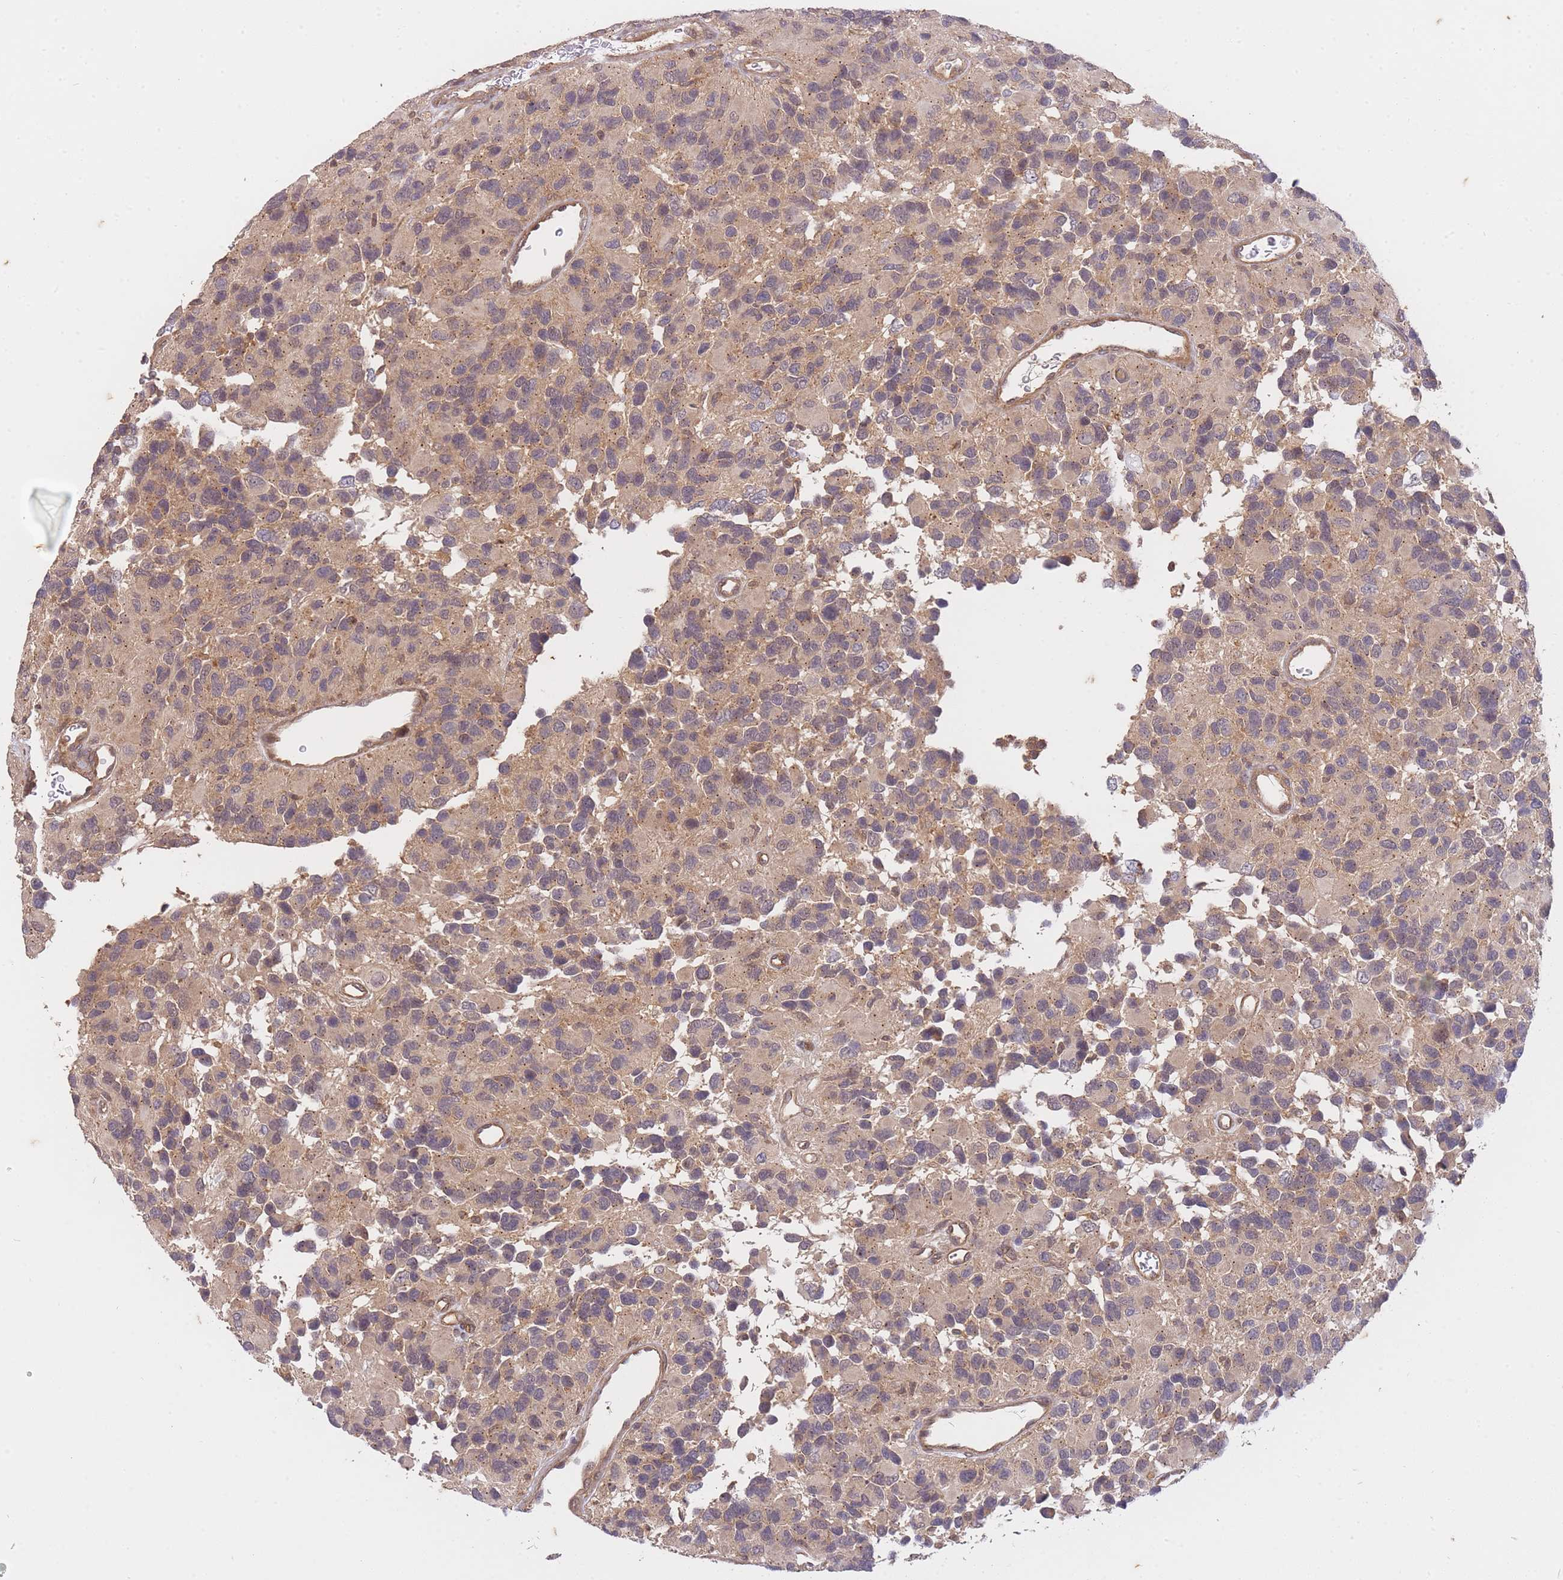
{"staining": {"intensity": "weak", "quantity": "25%-75%", "location": "cytoplasmic/membranous"}, "tissue": "glioma", "cell_type": "Tumor cells", "image_type": "cancer", "snomed": [{"axis": "morphology", "description": "Glioma, malignant, High grade"}, {"axis": "topography", "description": "Brain"}], "caption": "This photomicrograph reveals glioma stained with immunohistochemistry (IHC) to label a protein in brown. The cytoplasmic/membranous of tumor cells show weak positivity for the protein. Nuclei are counter-stained blue.", "gene": "ST8SIA4", "patient": {"sex": "male", "age": 77}}